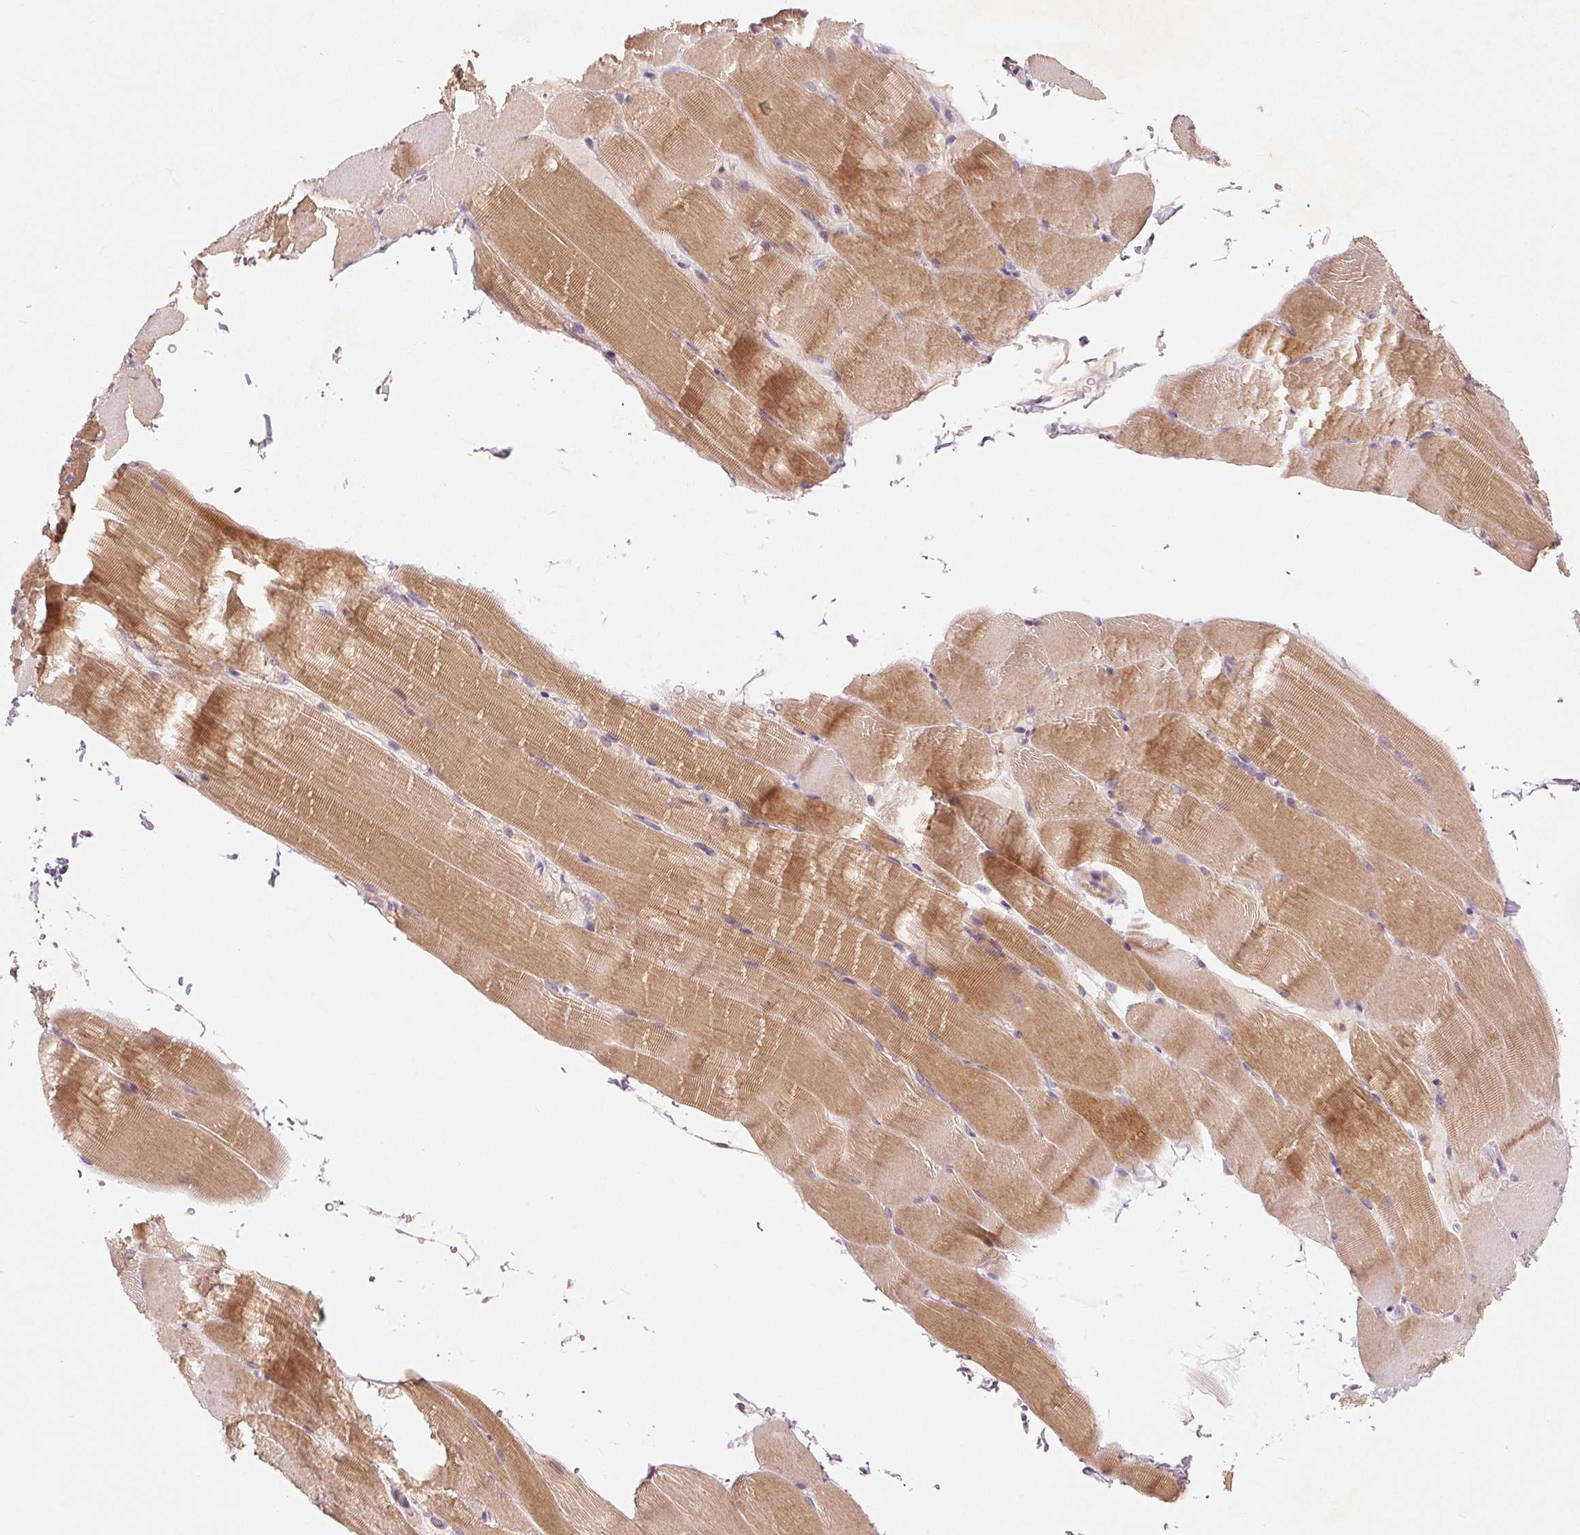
{"staining": {"intensity": "moderate", "quantity": "25%-75%", "location": "cytoplasmic/membranous"}, "tissue": "skeletal muscle", "cell_type": "Myocytes", "image_type": "normal", "snomed": [{"axis": "morphology", "description": "Normal tissue, NOS"}, {"axis": "topography", "description": "Skeletal muscle"}], "caption": "About 25%-75% of myocytes in unremarkable human skeletal muscle exhibit moderate cytoplasmic/membranous protein positivity as visualized by brown immunohistochemical staining.", "gene": "GHITM", "patient": {"sex": "female", "age": 37}}